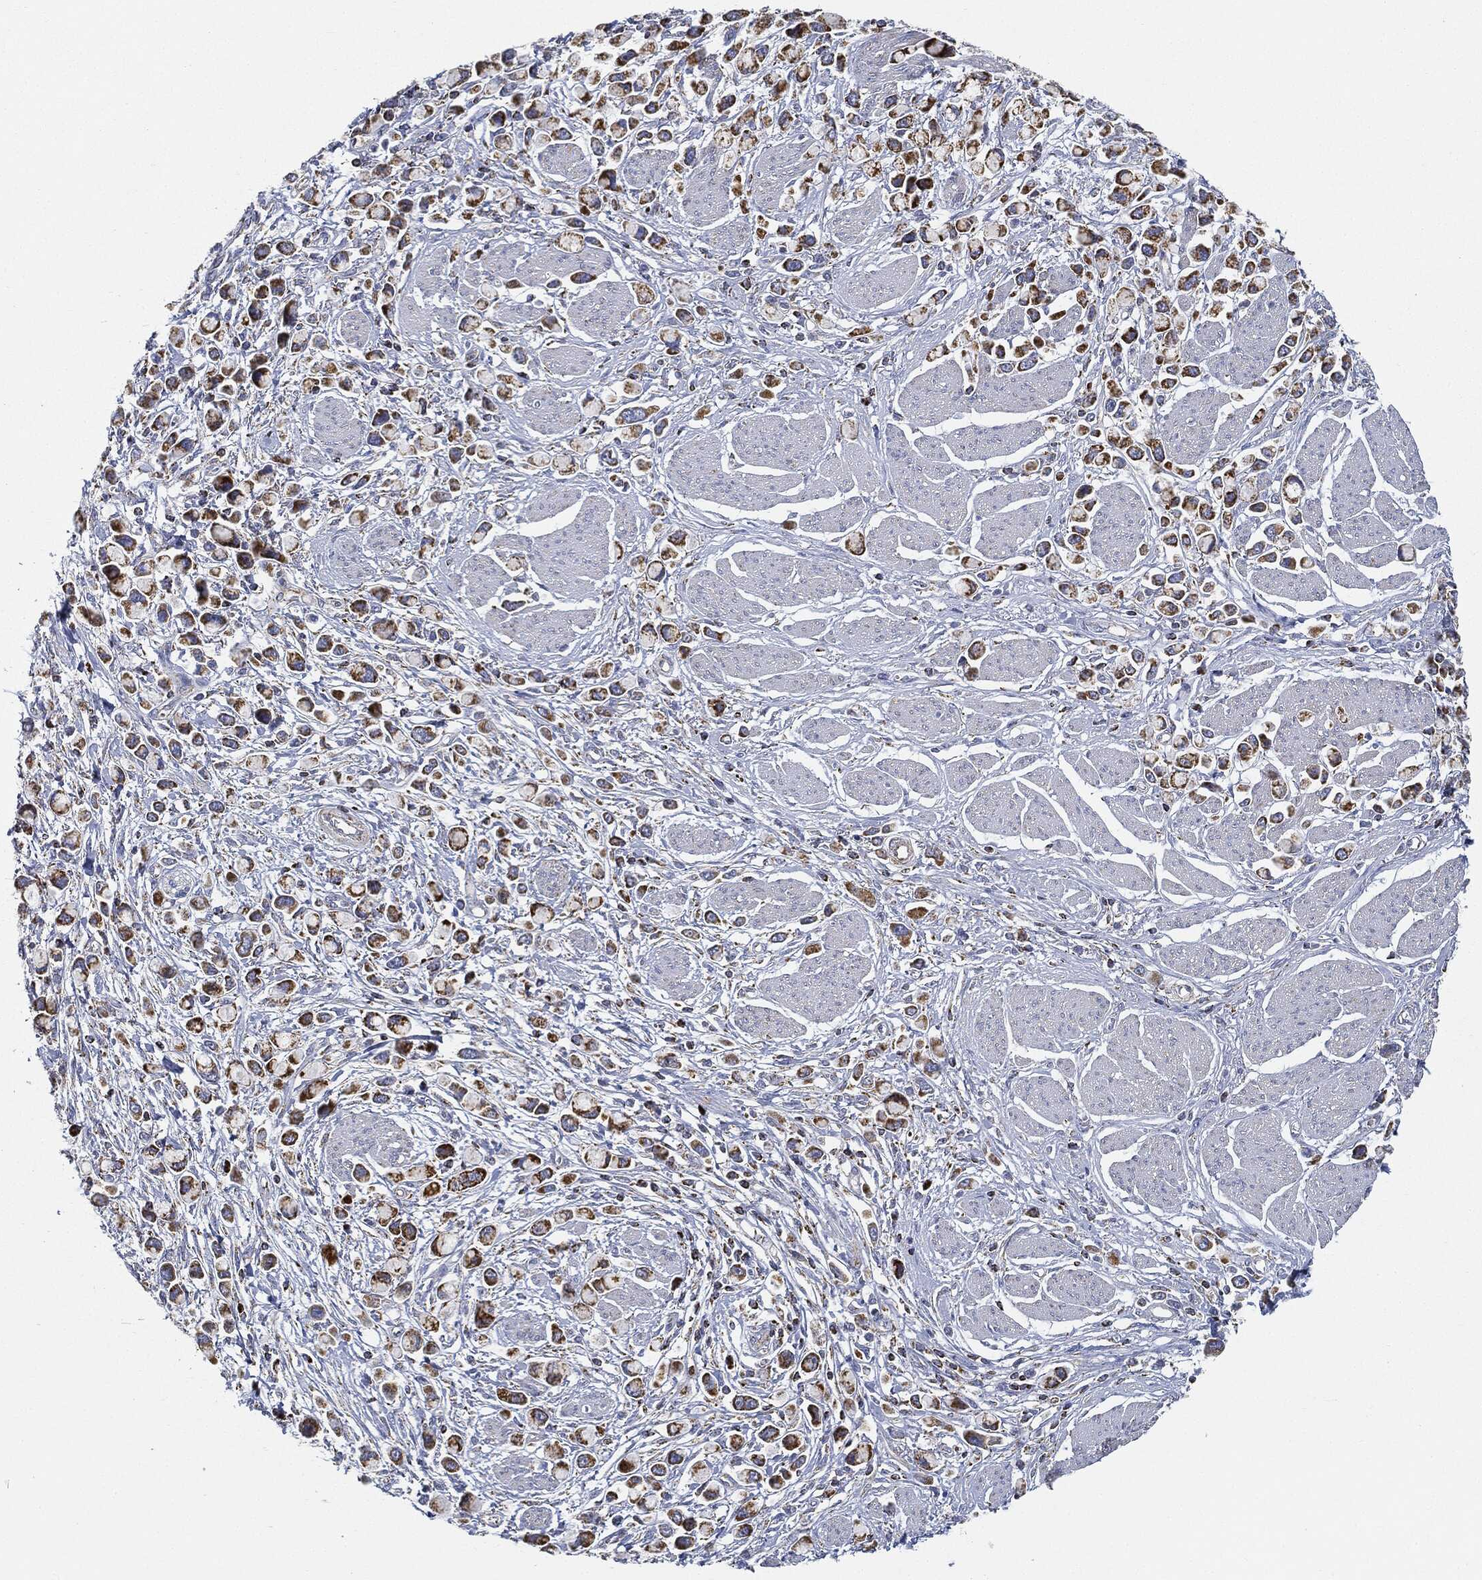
{"staining": {"intensity": "strong", "quantity": ">75%", "location": "cytoplasmic/membranous"}, "tissue": "stomach cancer", "cell_type": "Tumor cells", "image_type": "cancer", "snomed": [{"axis": "morphology", "description": "Adenocarcinoma, NOS"}, {"axis": "topography", "description": "Stomach"}], "caption": "Immunohistochemistry (IHC) (DAB (3,3'-diaminobenzidine)) staining of stomach adenocarcinoma shows strong cytoplasmic/membranous protein staining in about >75% of tumor cells.", "gene": "CAPN15", "patient": {"sex": "female", "age": 81}}